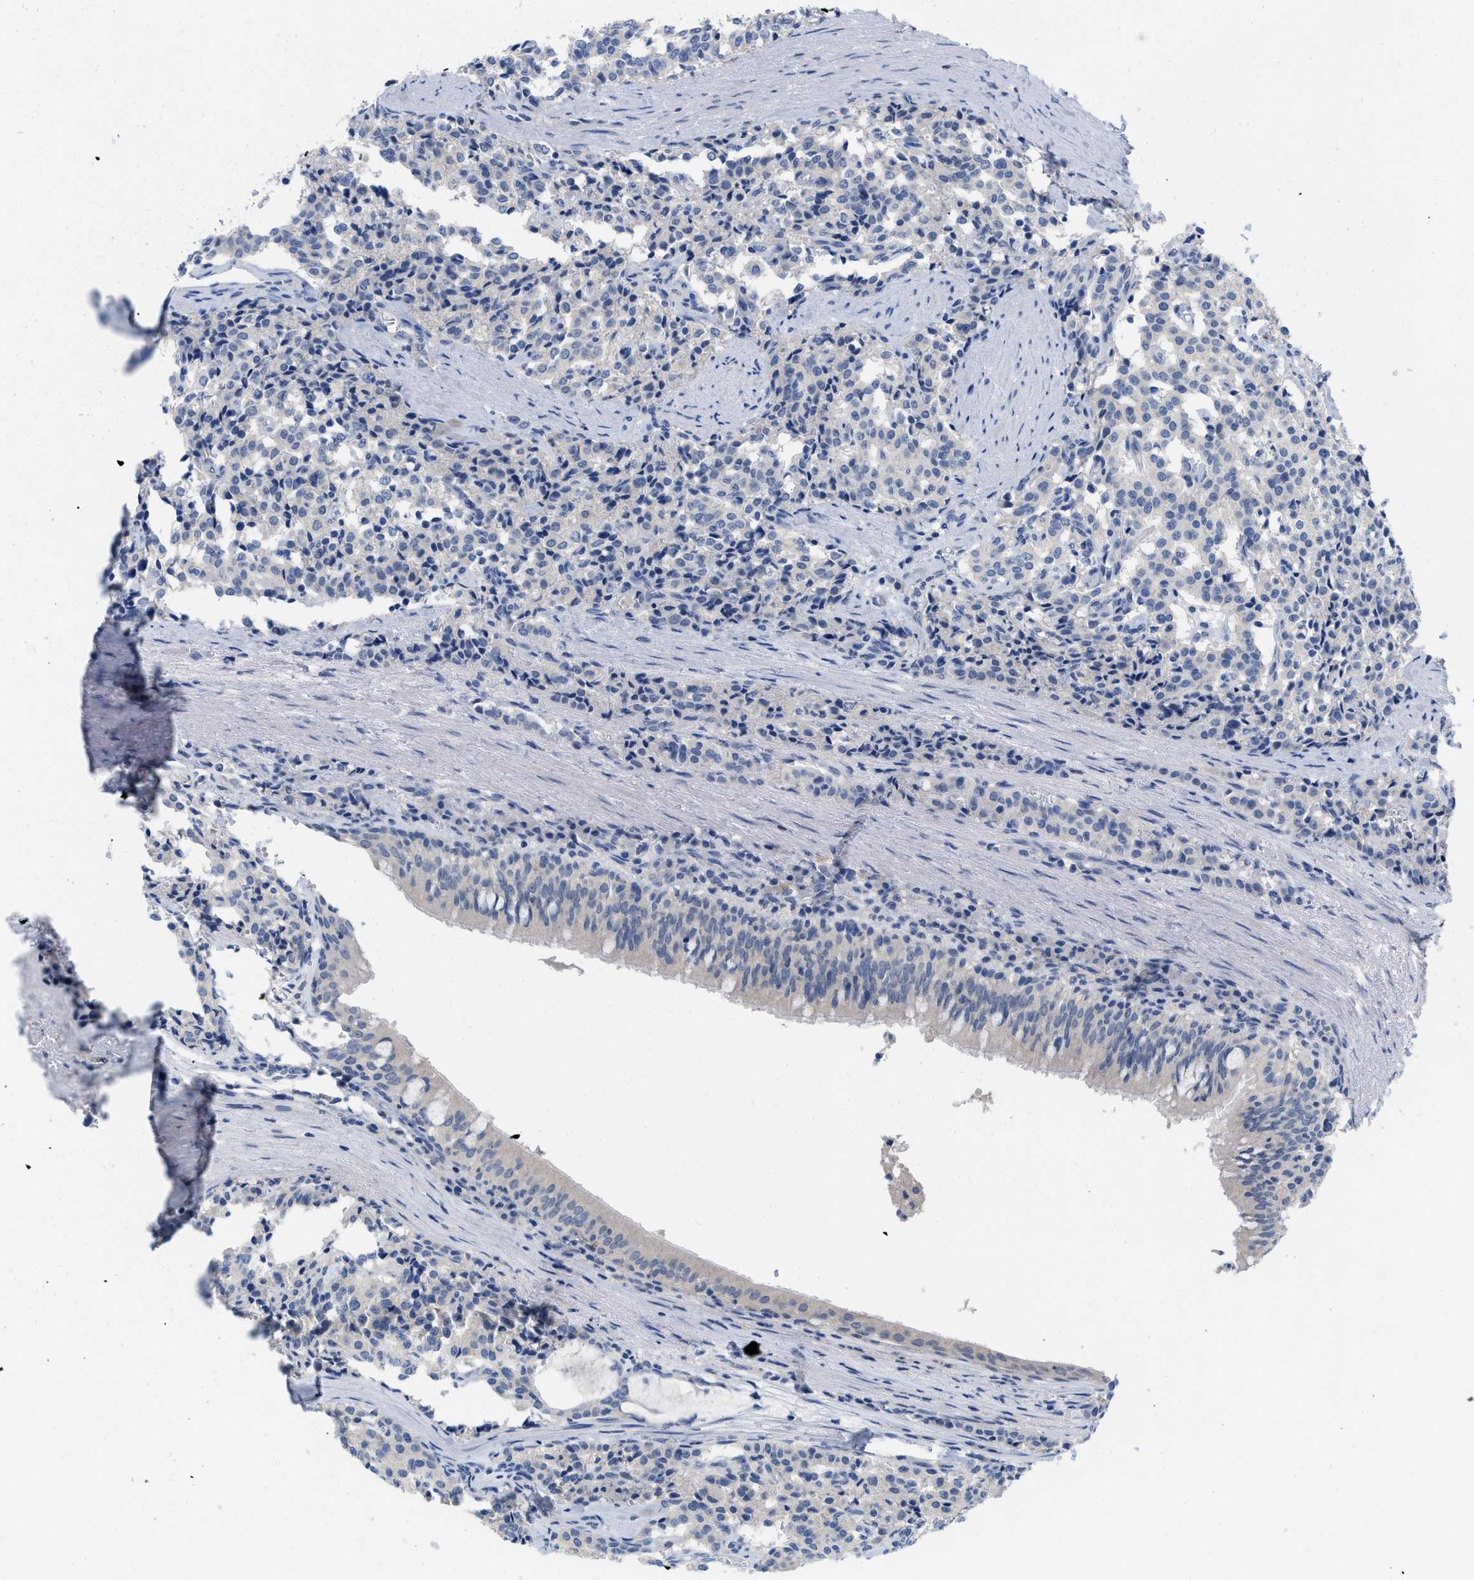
{"staining": {"intensity": "negative", "quantity": "none", "location": "none"}, "tissue": "carcinoid", "cell_type": "Tumor cells", "image_type": "cancer", "snomed": [{"axis": "morphology", "description": "Carcinoid, malignant, NOS"}, {"axis": "topography", "description": "Lung"}], "caption": "Immunohistochemistry image of carcinoid (malignant) stained for a protein (brown), which shows no staining in tumor cells.", "gene": "PYY", "patient": {"sex": "male", "age": 30}}